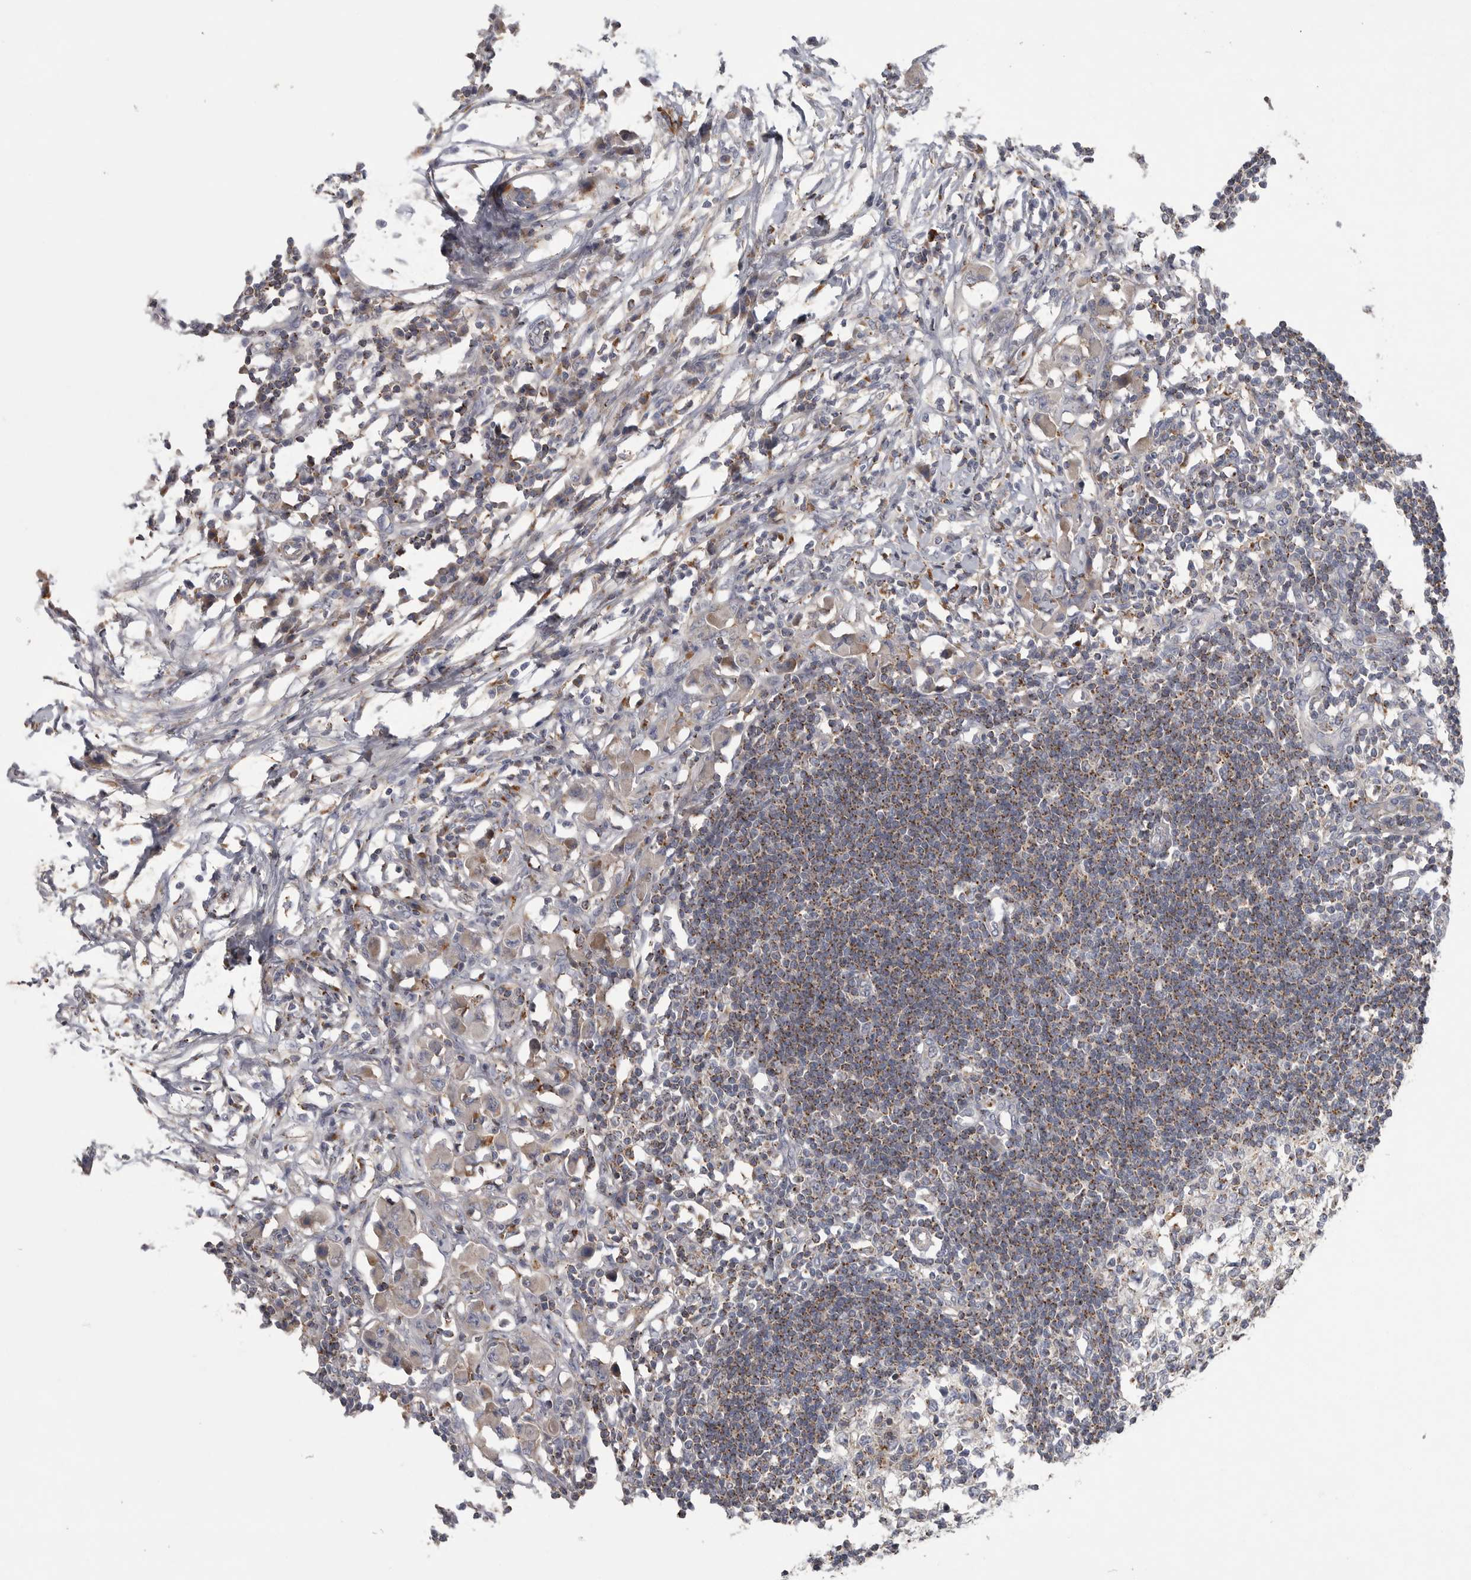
{"staining": {"intensity": "weak", "quantity": "<25%", "location": "cytoplasmic/membranous"}, "tissue": "lymph node", "cell_type": "Germinal center cells", "image_type": "normal", "snomed": [{"axis": "morphology", "description": "Normal tissue, NOS"}, {"axis": "morphology", "description": "Malignant melanoma, Metastatic site"}, {"axis": "topography", "description": "Lymph node"}], "caption": "IHC of unremarkable lymph node reveals no positivity in germinal center cells.", "gene": "LAMTOR3", "patient": {"sex": "male", "age": 41}}